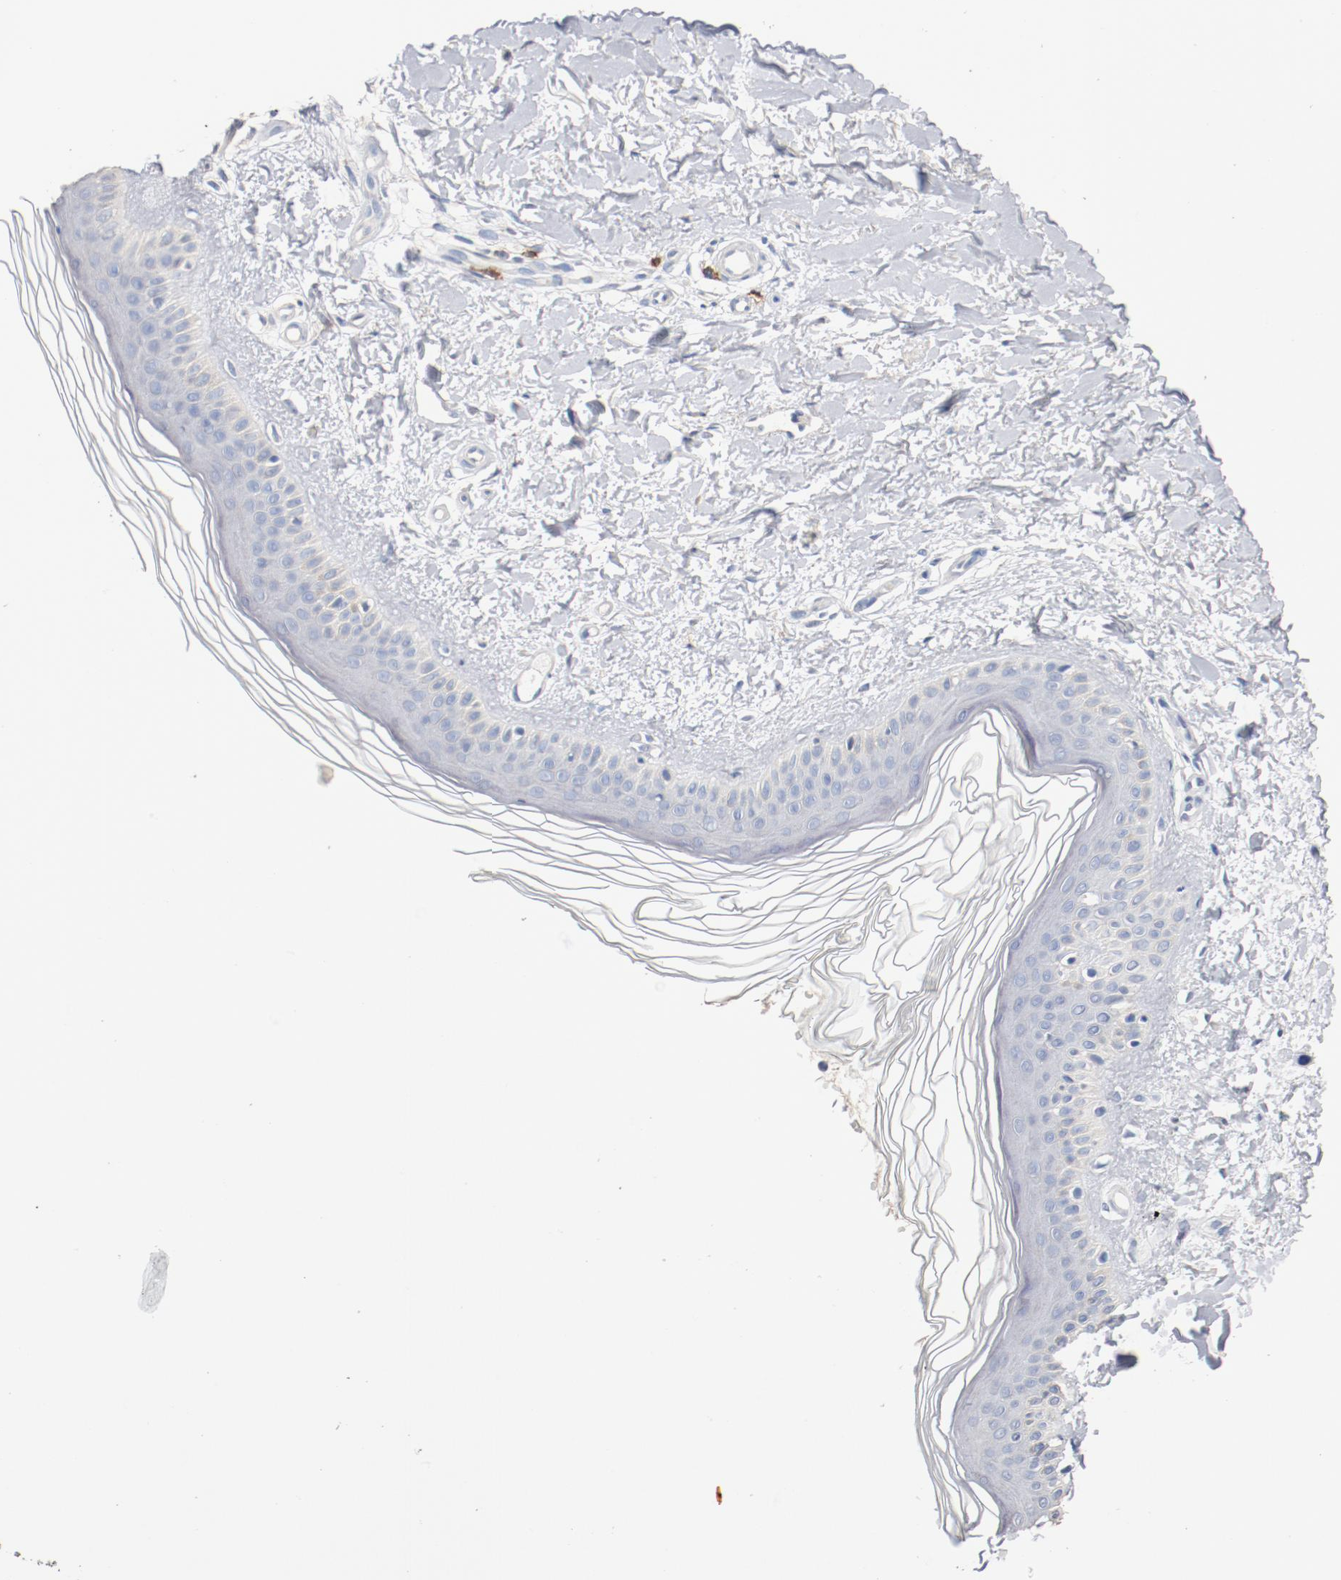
{"staining": {"intensity": "negative", "quantity": "none", "location": "none"}, "tissue": "skin", "cell_type": "Fibroblasts", "image_type": "normal", "snomed": [{"axis": "morphology", "description": "Normal tissue, NOS"}, {"axis": "topography", "description": "Skin"}], "caption": "IHC photomicrograph of unremarkable skin stained for a protein (brown), which displays no expression in fibroblasts. (IHC, brightfield microscopy, high magnification).", "gene": "CD247", "patient": {"sex": "female", "age": 19}}